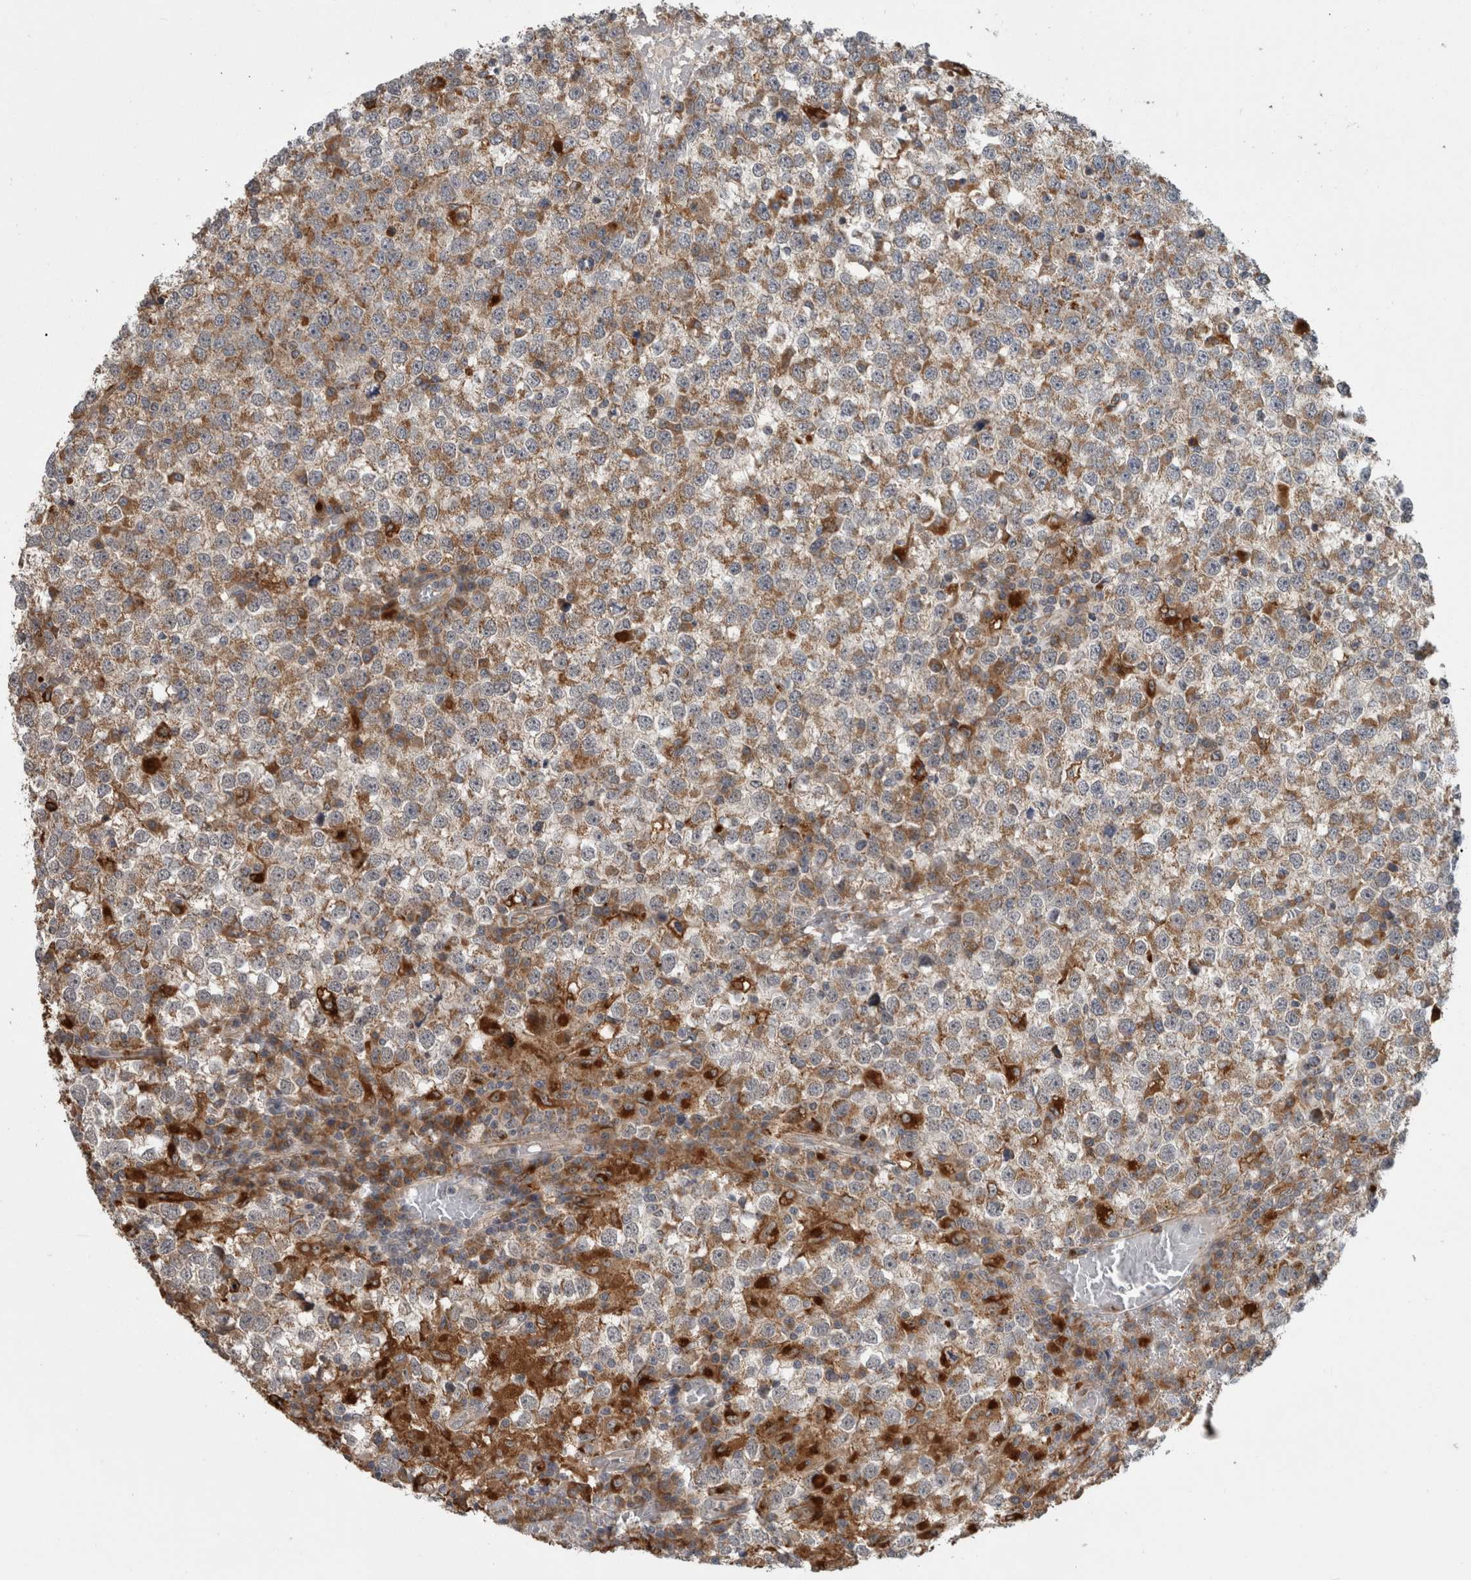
{"staining": {"intensity": "weak", "quantity": ">75%", "location": "cytoplasmic/membranous"}, "tissue": "testis cancer", "cell_type": "Tumor cells", "image_type": "cancer", "snomed": [{"axis": "morphology", "description": "Seminoma, NOS"}, {"axis": "topography", "description": "Testis"}], "caption": "Protein expression analysis of human testis cancer (seminoma) reveals weak cytoplasmic/membranous positivity in about >75% of tumor cells.", "gene": "ADGRL3", "patient": {"sex": "male", "age": 65}}